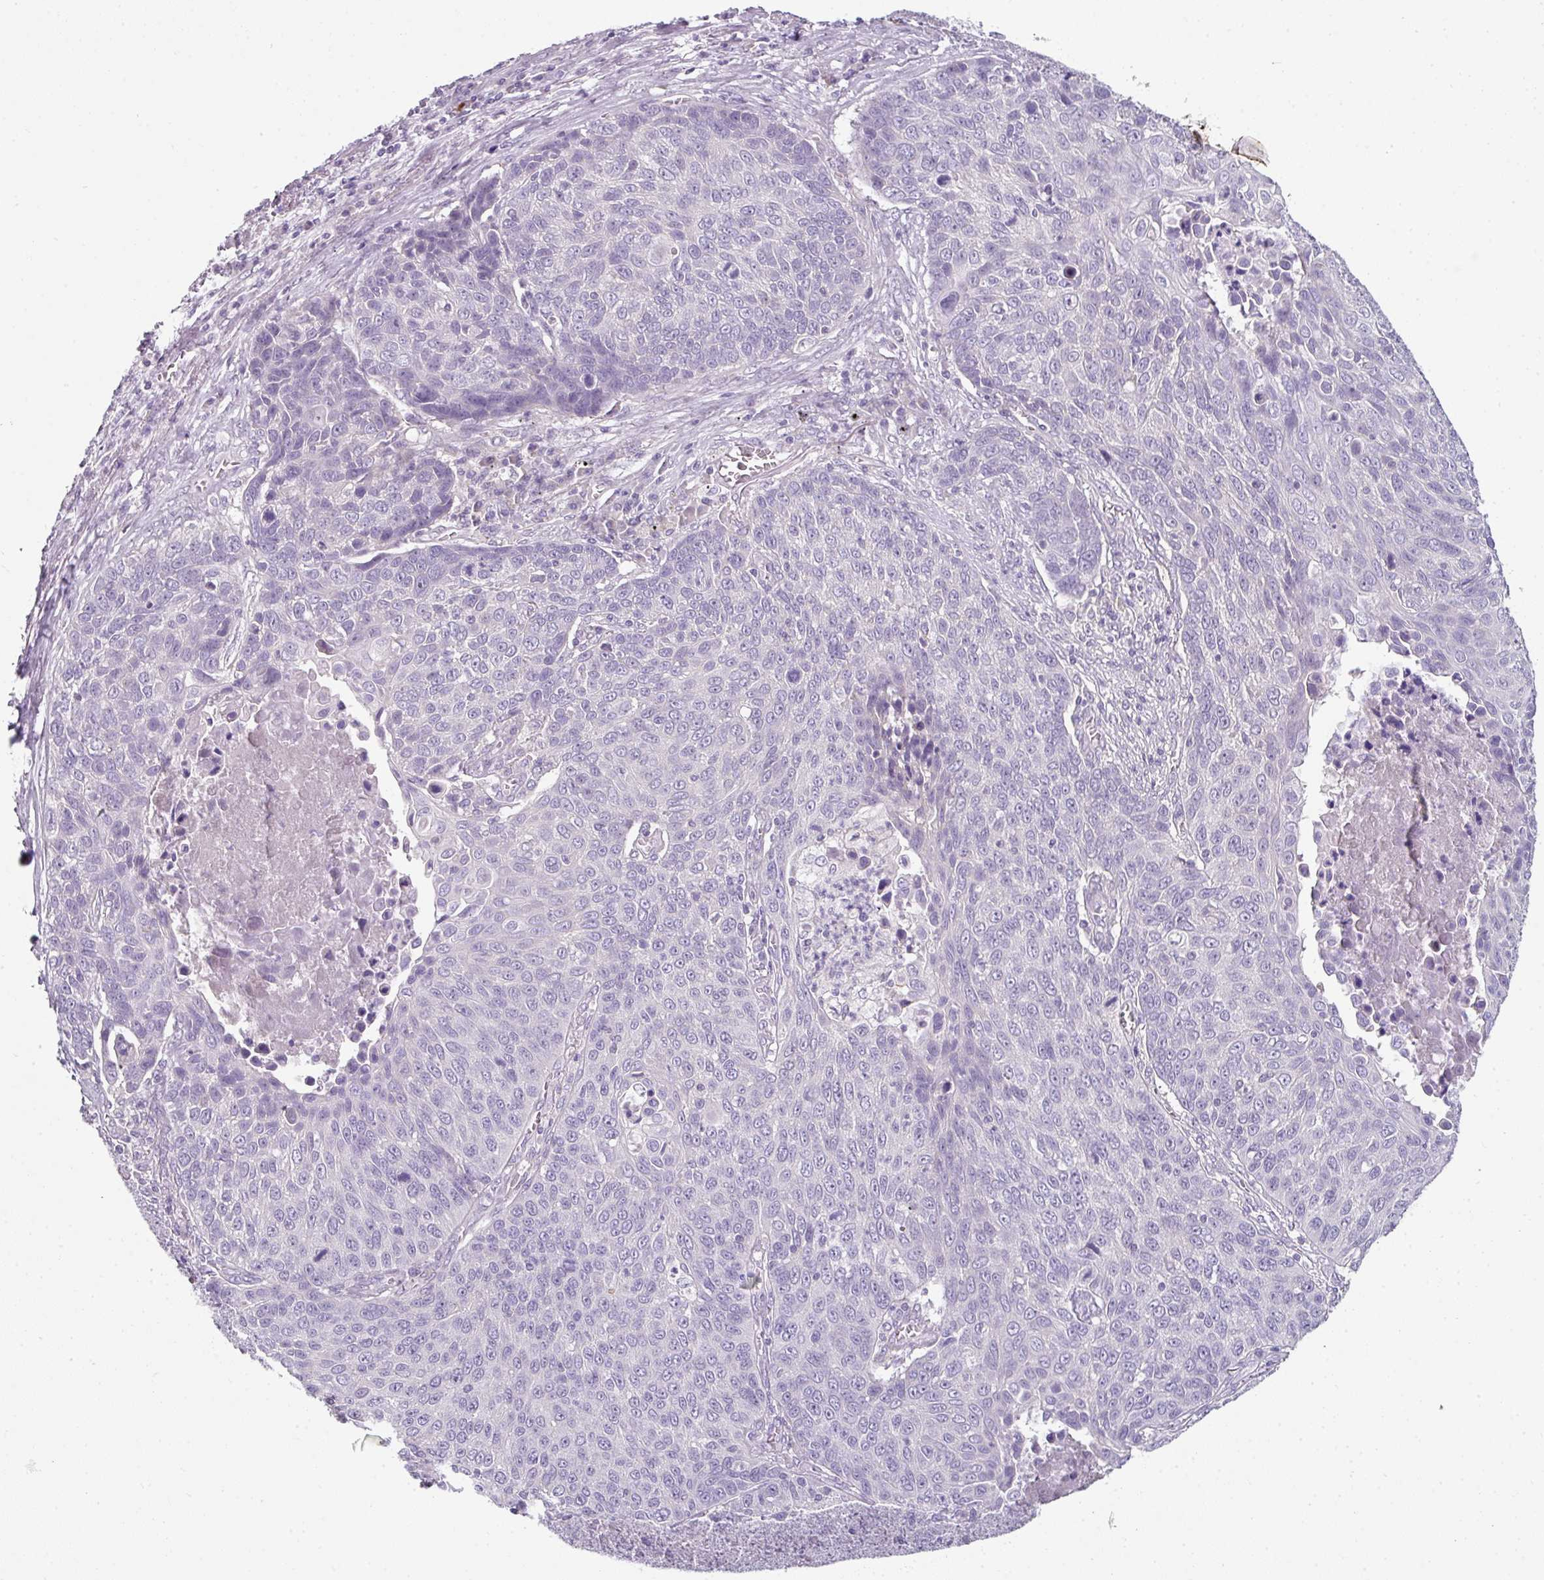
{"staining": {"intensity": "negative", "quantity": "none", "location": "none"}, "tissue": "lung cancer", "cell_type": "Tumor cells", "image_type": "cancer", "snomed": [{"axis": "morphology", "description": "Squamous cell carcinoma, NOS"}, {"axis": "topography", "description": "Lung"}], "caption": "Immunohistochemistry (IHC) of lung cancer (squamous cell carcinoma) exhibits no staining in tumor cells.", "gene": "FHAD1", "patient": {"sex": "male", "age": 78}}